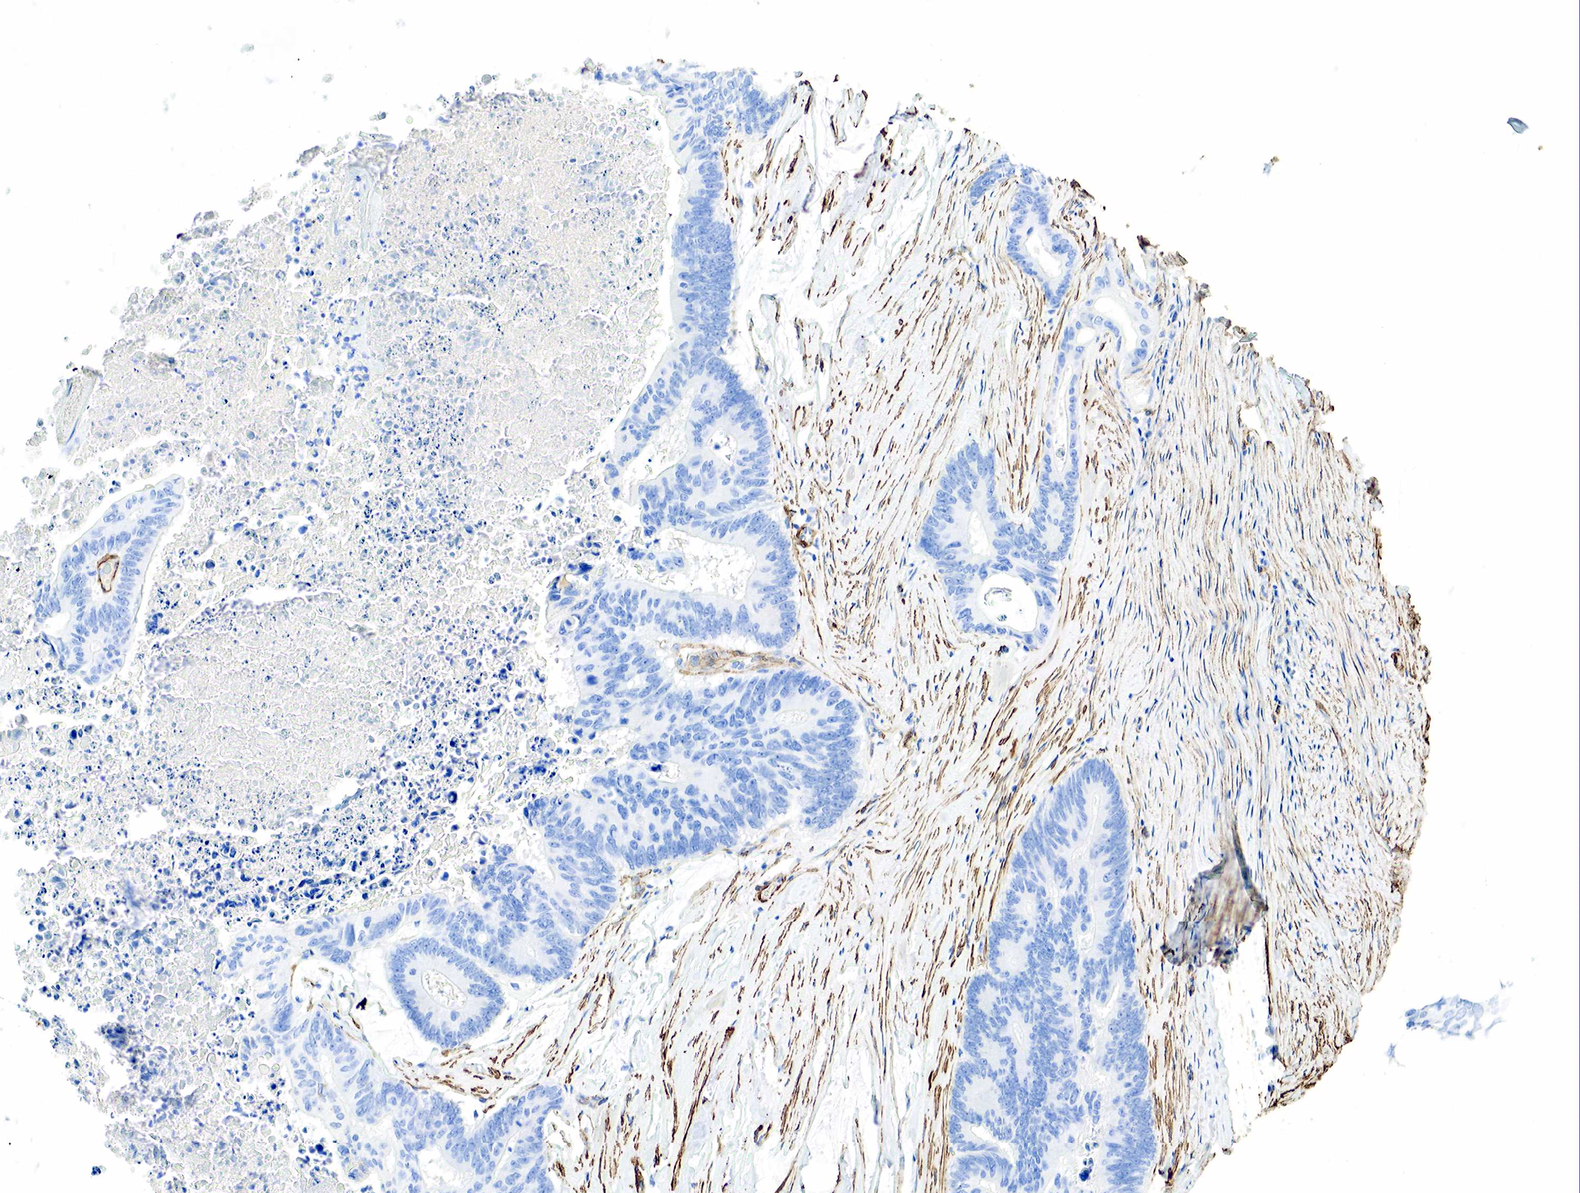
{"staining": {"intensity": "negative", "quantity": "none", "location": "none"}, "tissue": "colorectal cancer", "cell_type": "Tumor cells", "image_type": "cancer", "snomed": [{"axis": "morphology", "description": "Adenocarcinoma, NOS"}, {"axis": "topography", "description": "Colon"}], "caption": "Immunohistochemistry histopathology image of neoplastic tissue: human colorectal adenocarcinoma stained with DAB reveals no significant protein staining in tumor cells.", "gene": "ACTA1", "patient": {"sex": "male", "age": 65}}